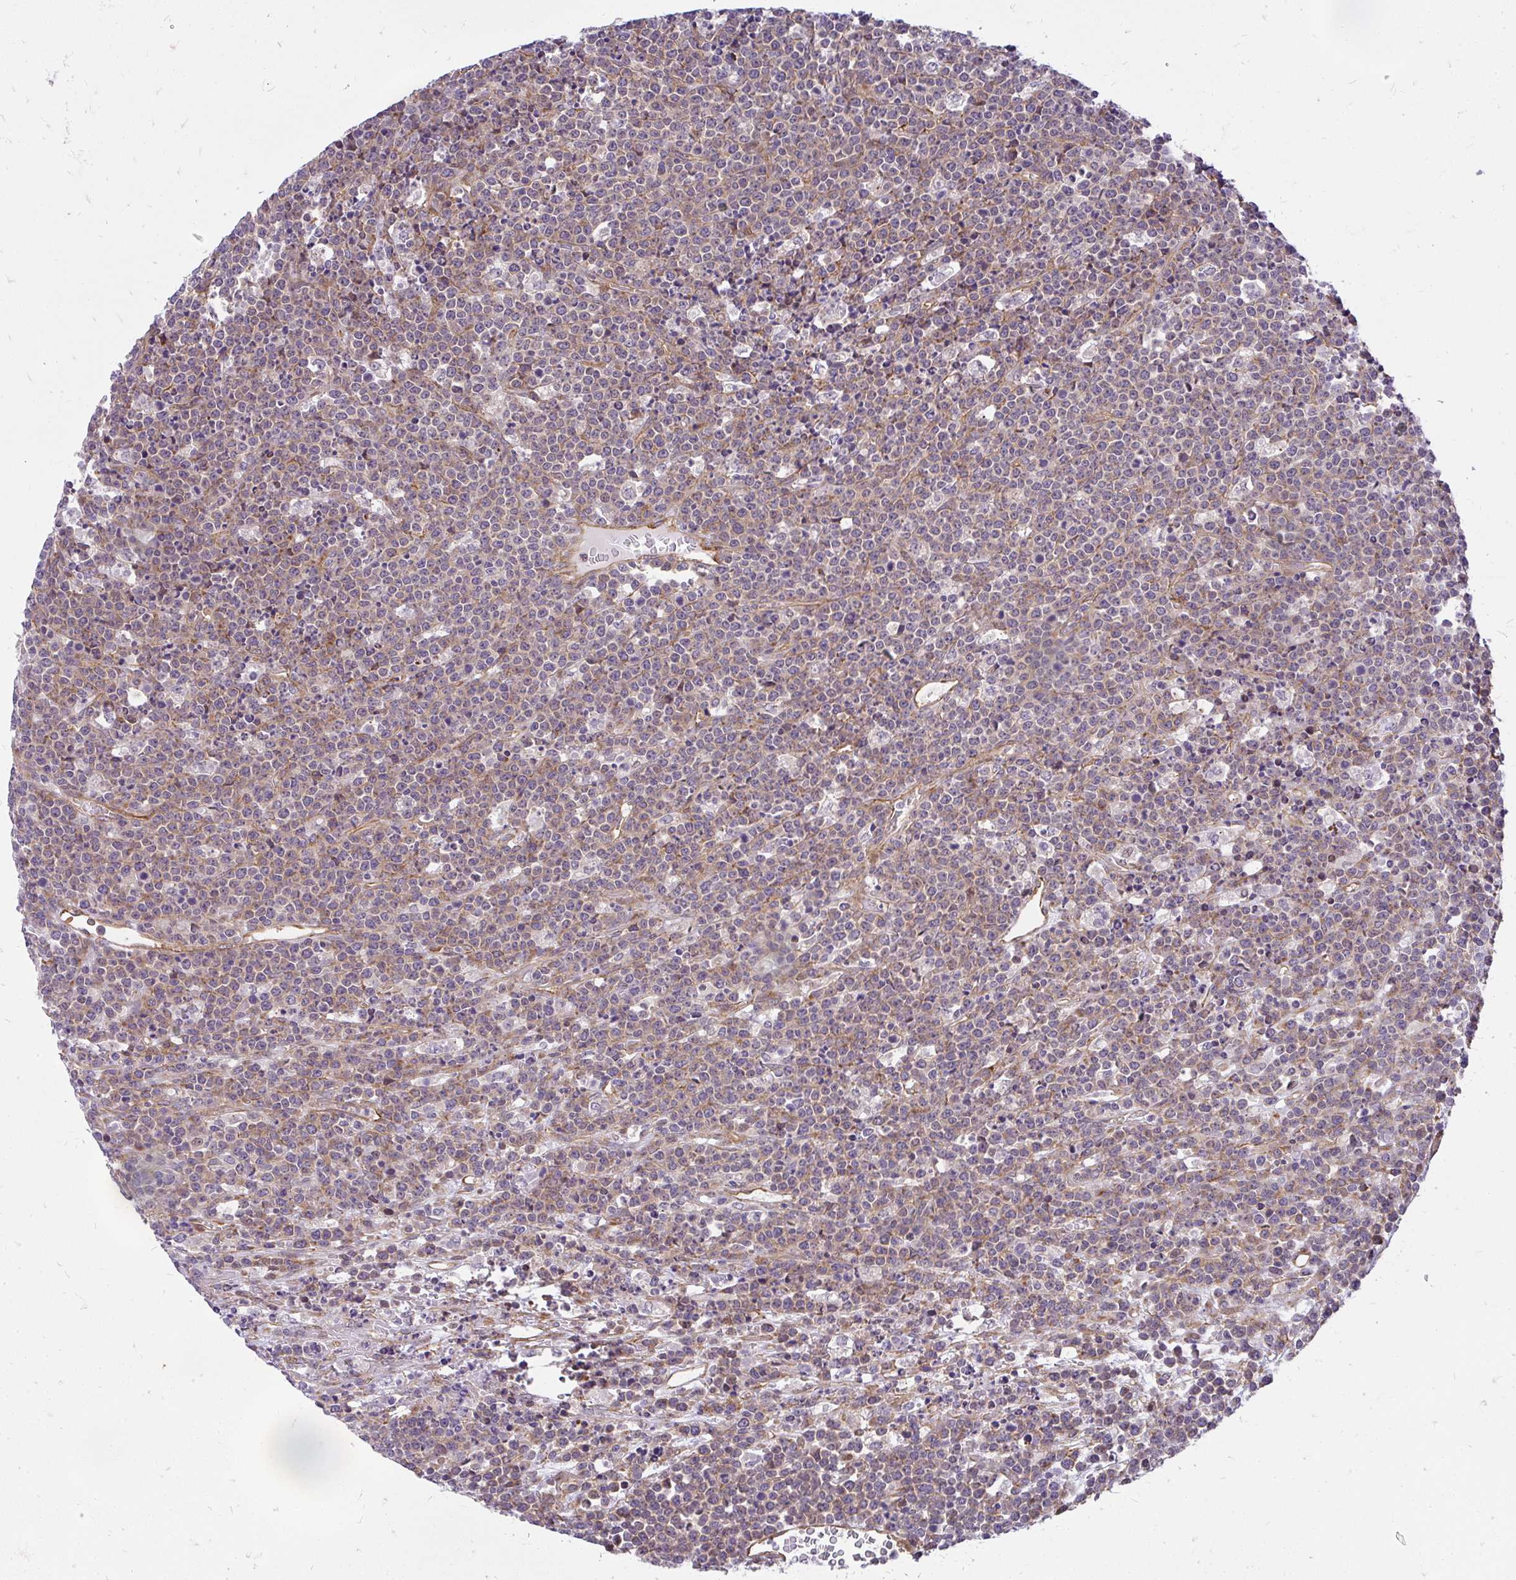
{"staining": {"intensity": "weak", "quantity": "25%-75%", "location": "cytoplasmic/membranous"}, "tissue": "lymphoma", "cell_type": "Tumor cells", "image_type": "cancer", "snomed": [{"axis": "morphology", "description": "Malignant lymphoma, non-Hodgkin's type, High grade"}, {"axis": "topography", "description": "Ovary"}], "caption": "Immunohistochemistry (IHC) (DAB) staining of human malignant lymphoma, non-Hodgkin's type (high-grade) reveals weak cytoplasmic/membranous protein positivity in about 25%-75% of tumor cells.", "gene": "RSKR", "patient": {"sex": "female", "age": 56}}